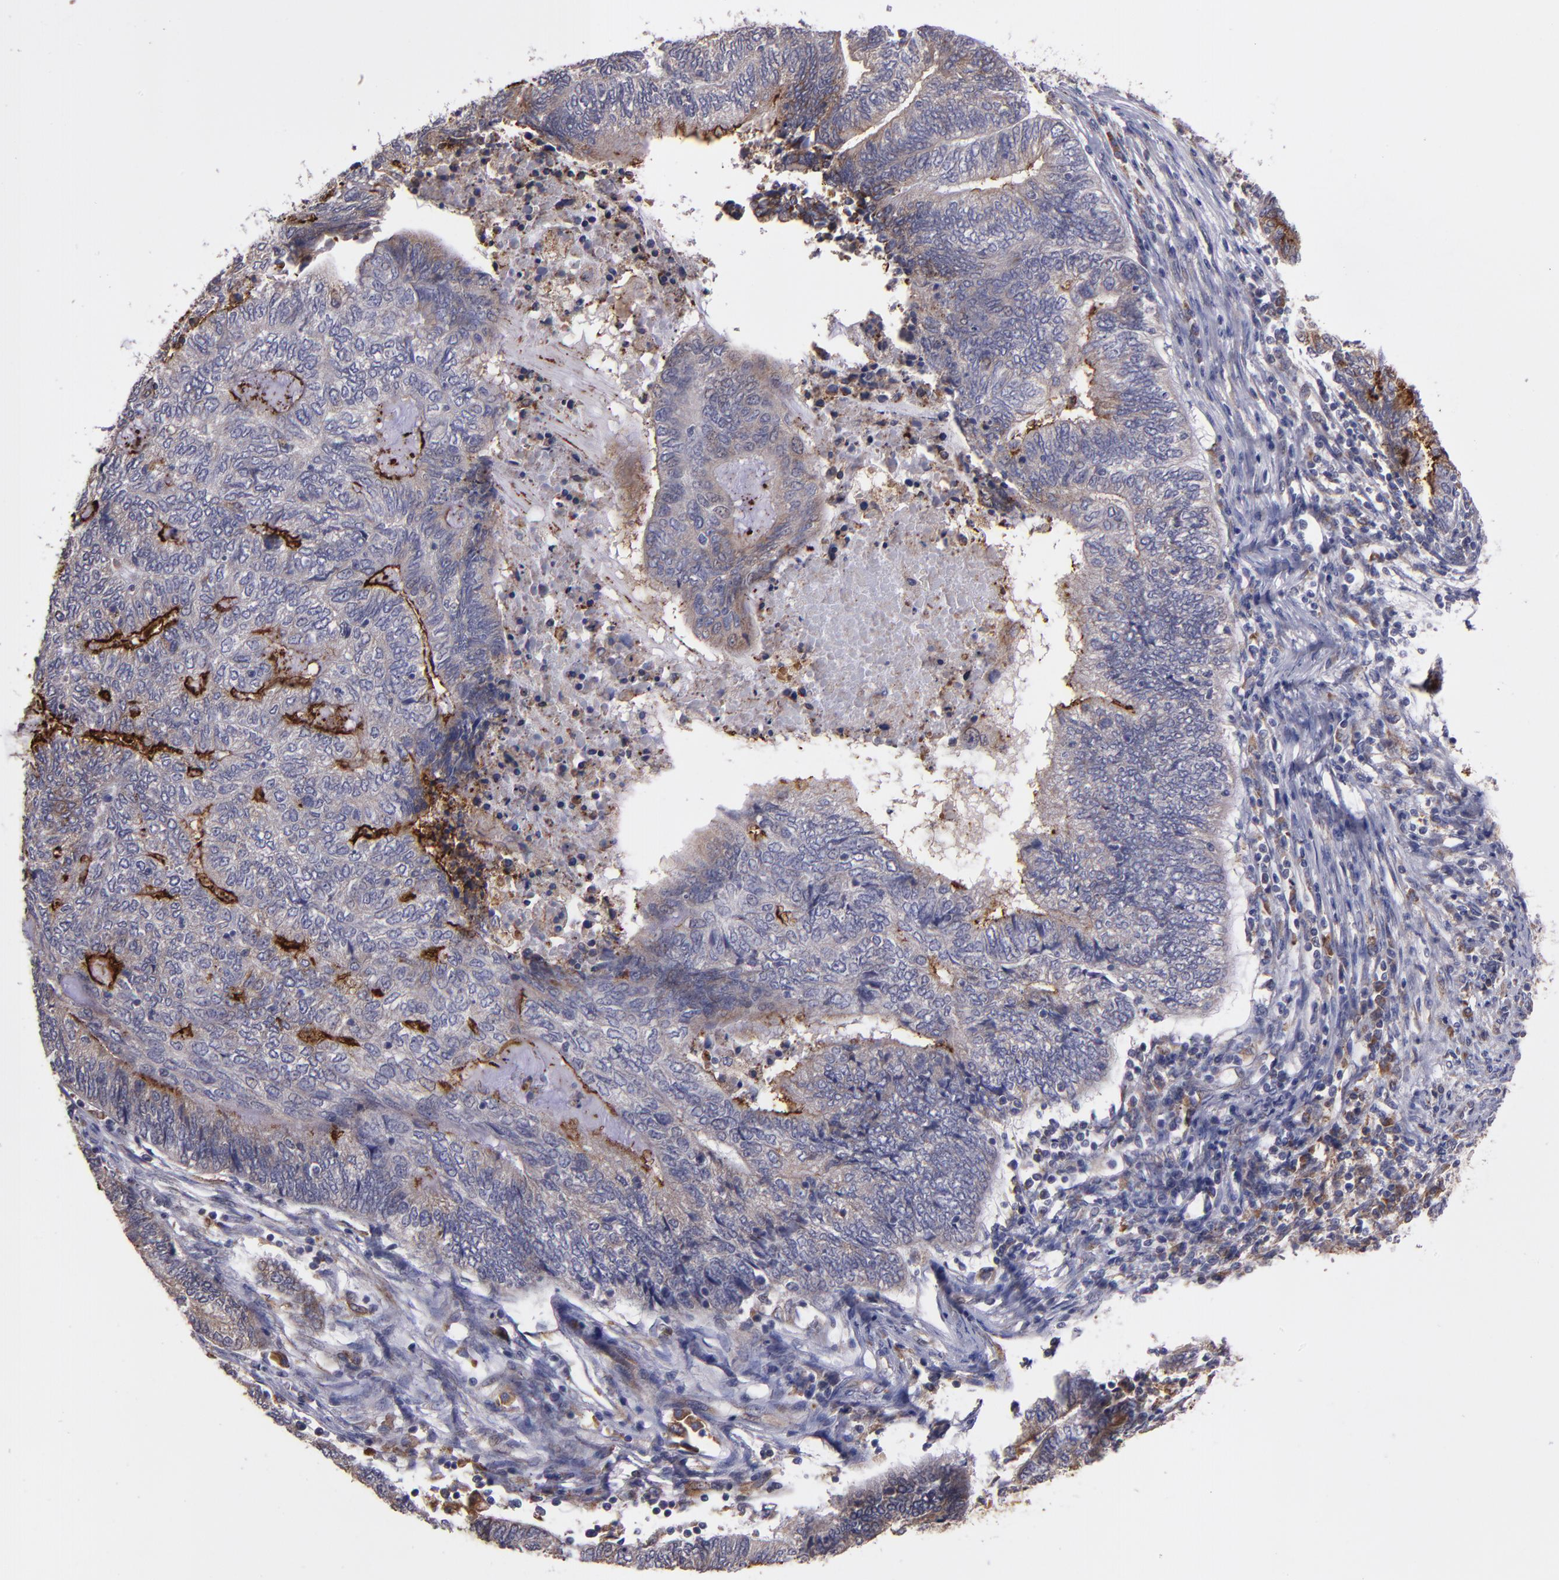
{"staining": {"intensity": "negative", "quantity": "none", "location": "none"}, "tissue": "endometrial cancer", "cell_type": "Tumor cells", "image_type": "cancer", "snomed": [{"axis": "morphology", "description": "Adenocarcinoma, NOS"}, {"axis": "topography", "description": "Uterus"}, {"axis": "topography", "description": "Endometrium"}], "caption": "The immunohistochemistry (IHC) image has no significant staining in tumor cells of endometrial adenocarcinoma tissue.", "gene": "IFIH1", "patient": {"sex": "female", "age": 70}}